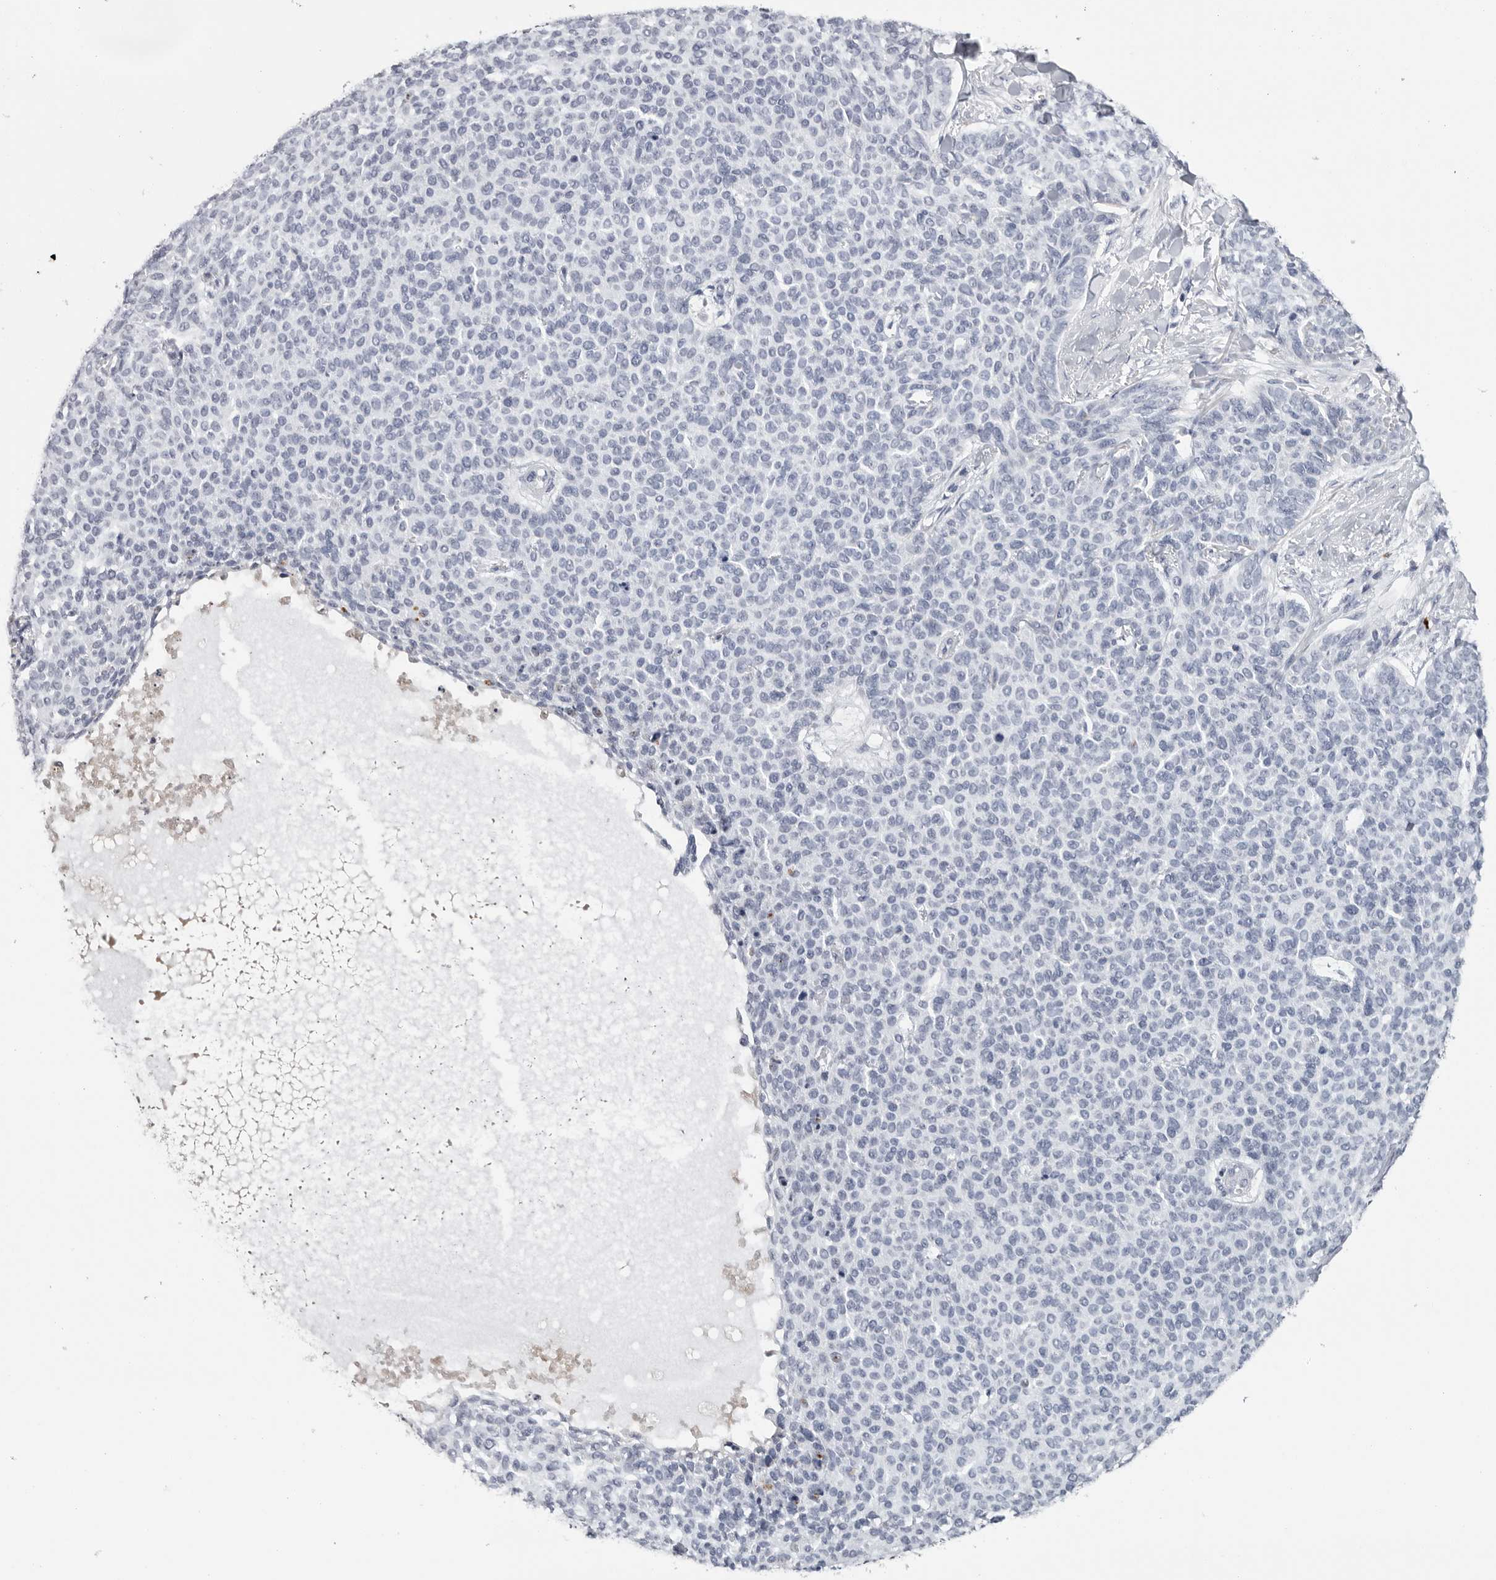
{"staining": {"intensity": "negative", "quantity": "none", "location": "none"}, "tissue": "skin cancer", "cell_type": "Tumor cells", "image_type": "cancer", "snomed": [{"axis": "morphology", "description": "Normal tissue, NOS"}, {"axis": "morphology", "description": "Basal cell carcinoma"}, {"axis": "topography", "description": "Skin"}], "caption": "Skin basal cell carcinoma was stained to show a protein in brown. There is no significant positivity in tumor cells. (DAB (3,3'-diaminobenzidine) immunohistochemistry with hematoxylin counter stain).", "gene": "ZNF502", "patient": {"sex": "male", "age": 50}}